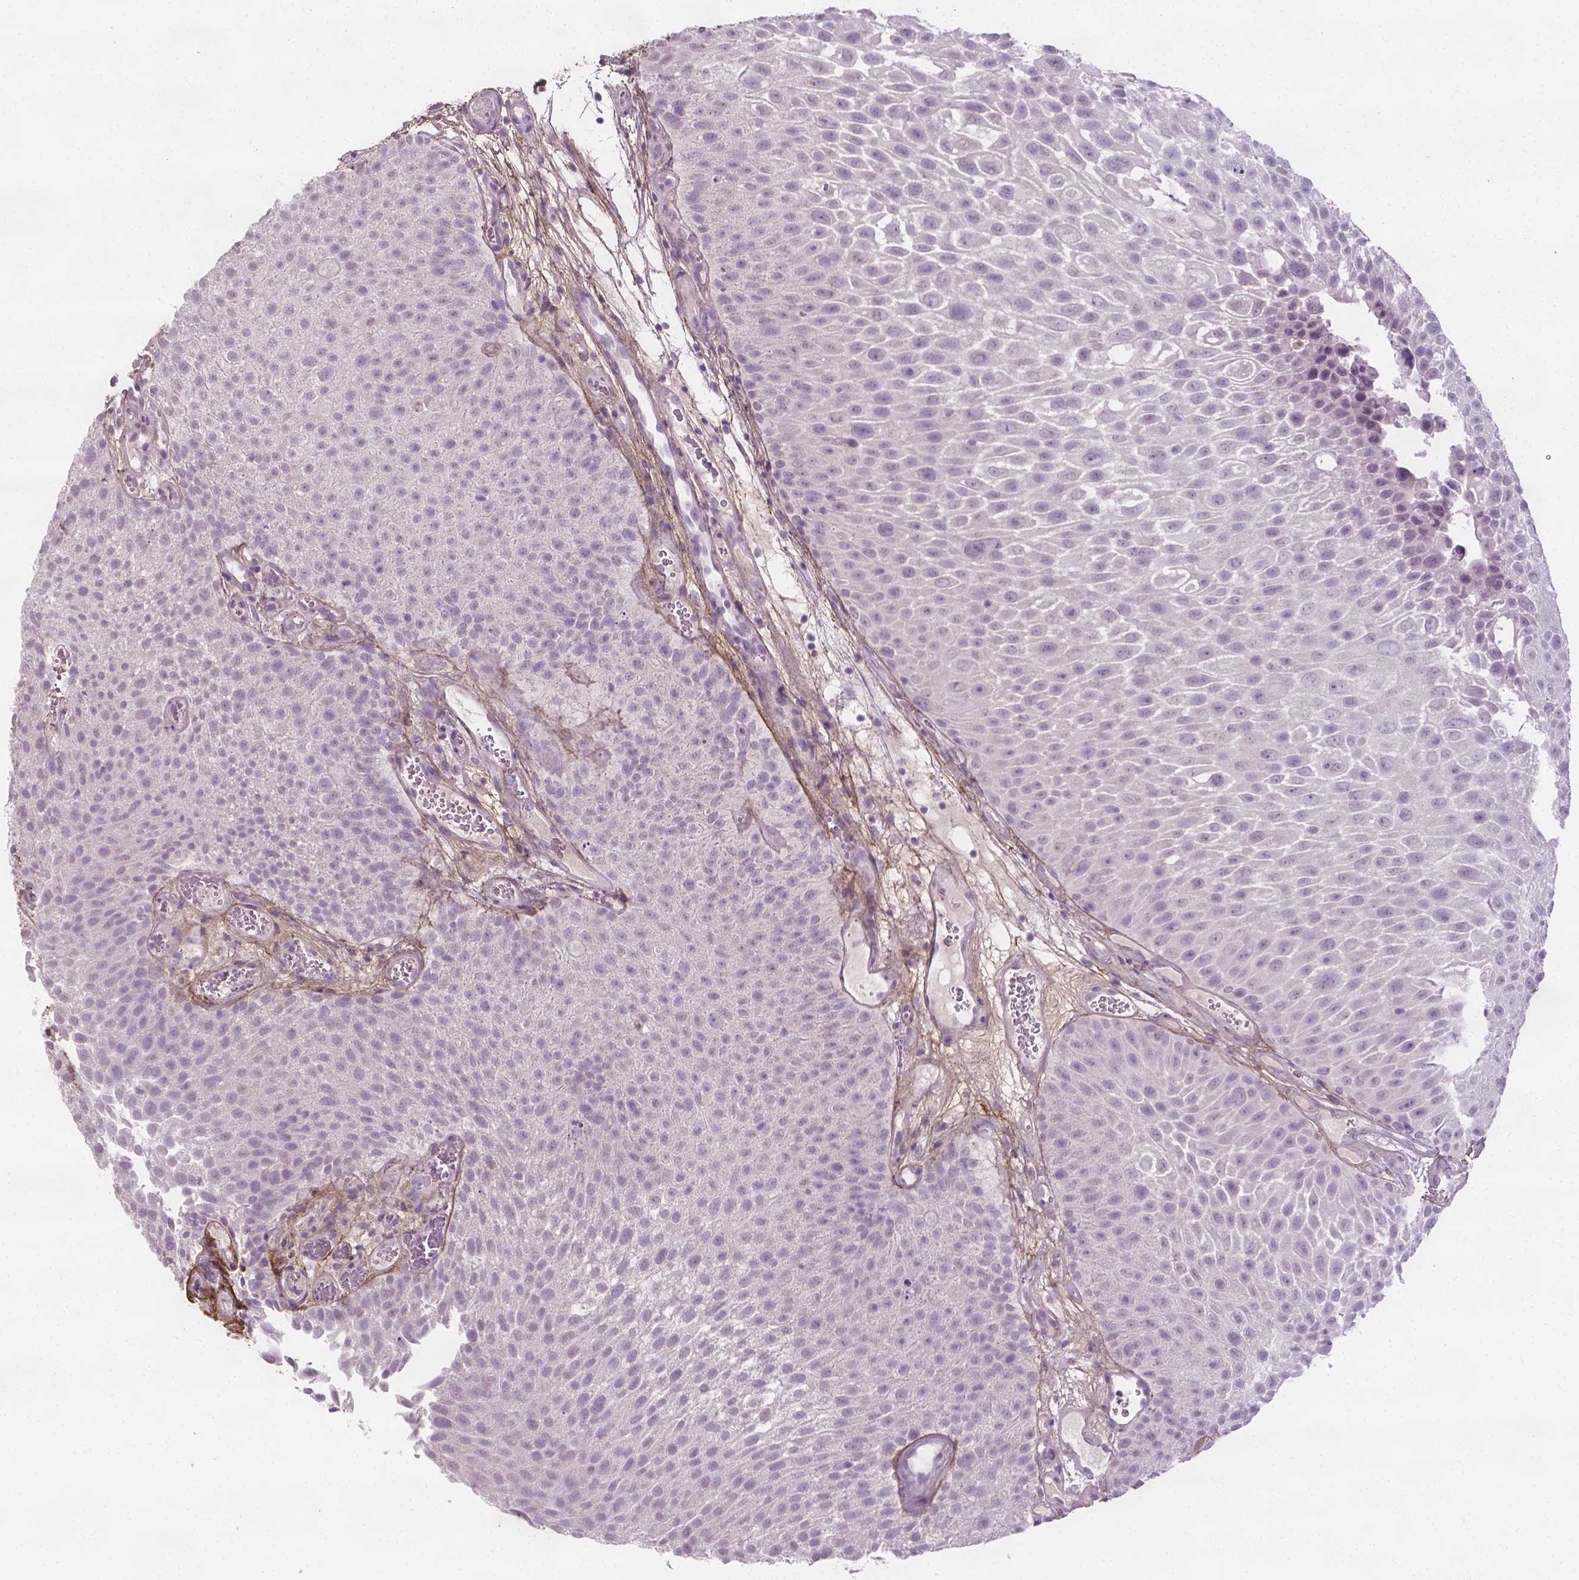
{"staining": {"intensity": "negative", "quantity": "none", "location": "none"}, "tissue": "urothelial cancer", "cell_type": "Tumor cells", "image_type": "cancer", "snomed": [{"axis": "morphology", "description": "Urothelial carcinoma, Low grade"}, {"axis": "topography", "description": "Urinary bladder"}], "caption": "This histopathology image is of urothelial carcinoma (low-grade) stained with immunohistochemistry to label a protein in brown with the nuclei are counter-stained blue. There is no positivity in tumor cells.", "gene": "DLG2", "patient": {"sex": "male", "age": 72}}